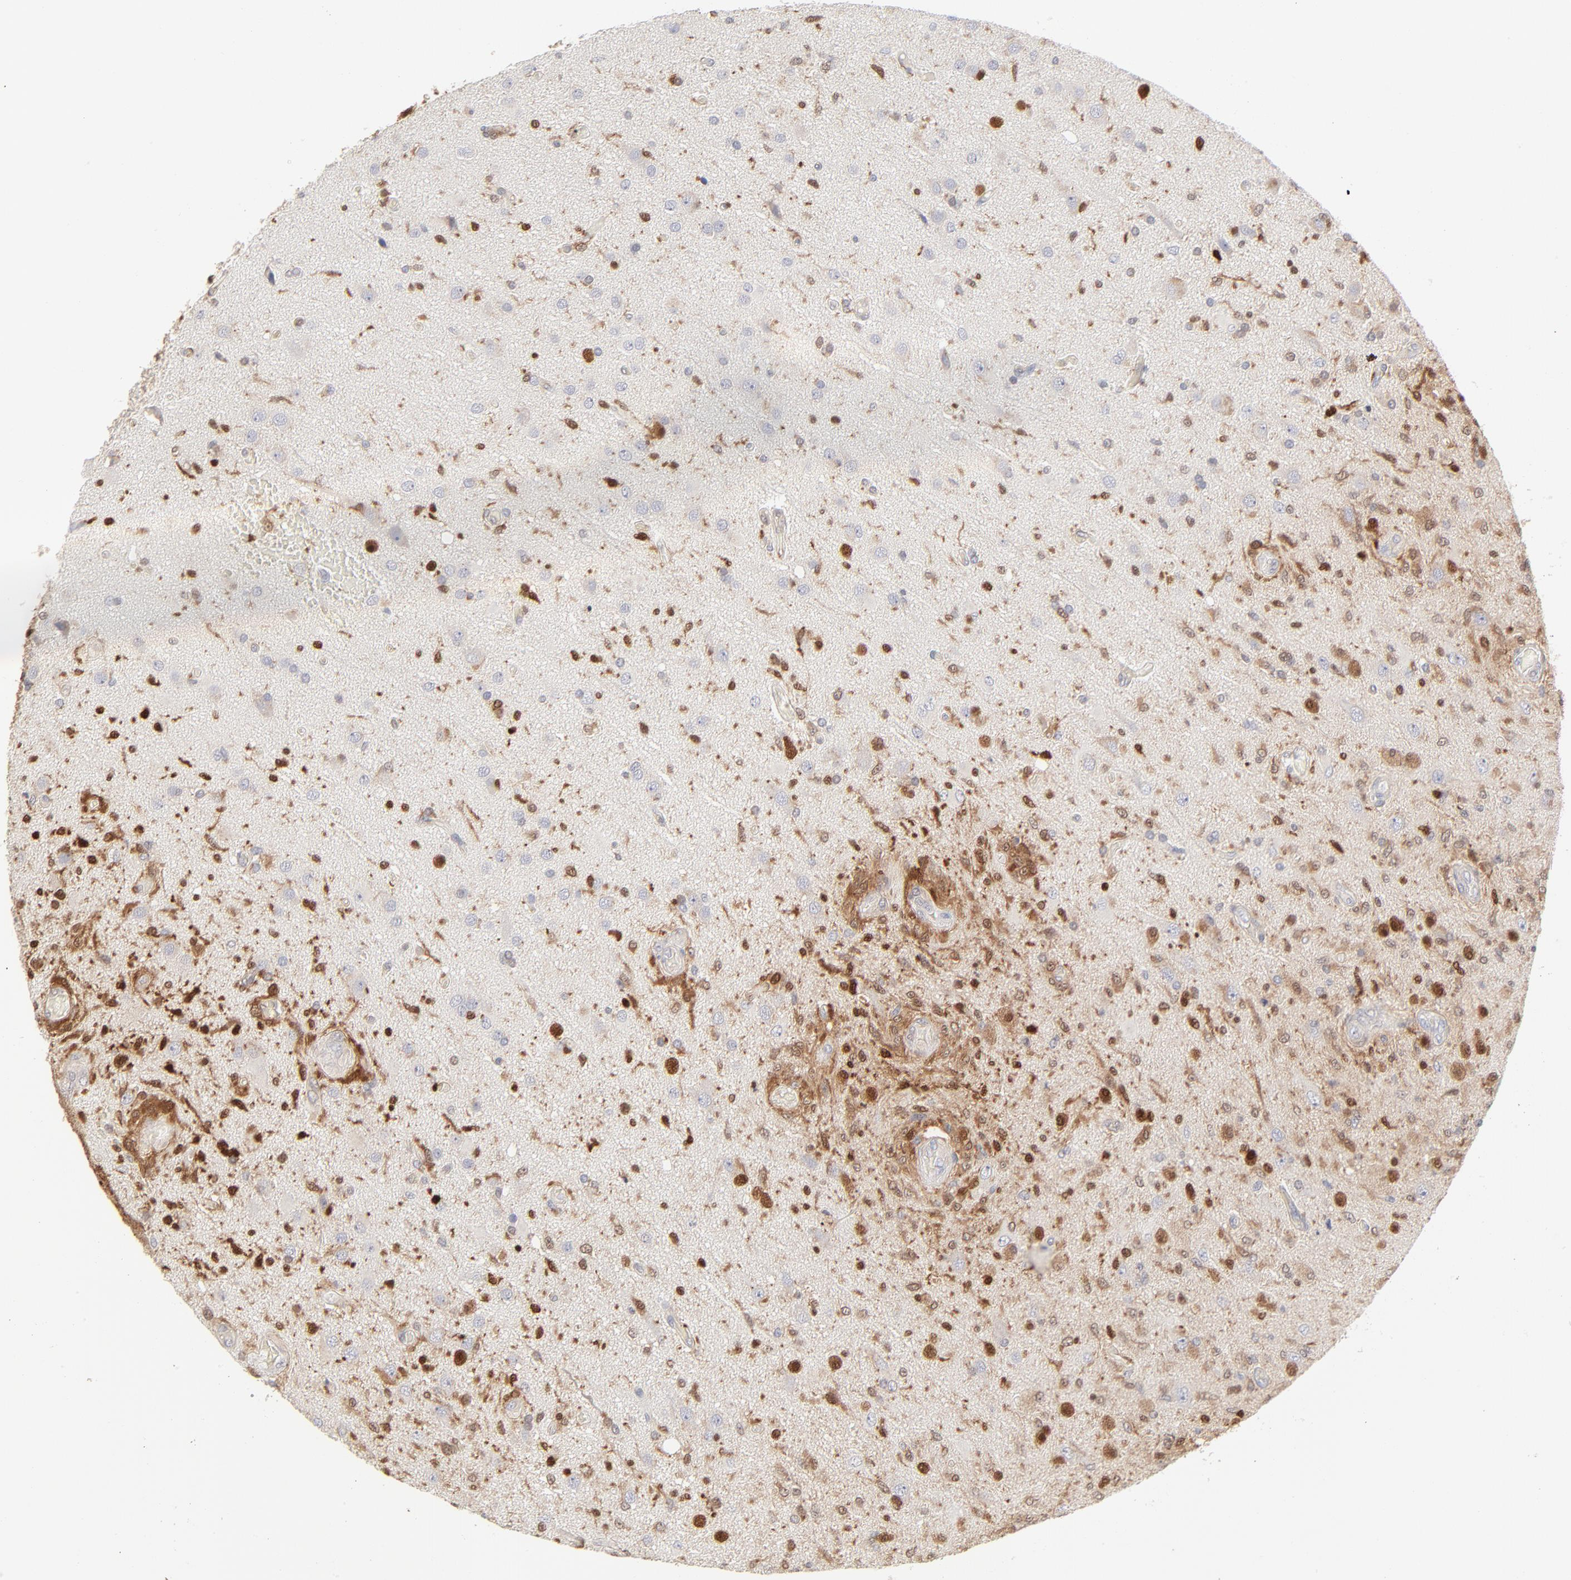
{"staining": {"intensity": "moderate", "quantity": "<25%", "location": "cytoplasmic/membranous,nuclear"}, "tissue": "glioma", "cell_type": "Tumor cells", "image_type": "cancer", "snomed": [{"axis": "morphology", "description": "Normal tissue, NOS"}, {"axis": "morphology", "description": "Glioma, malignant, High grade"}, {"axis": "topography", "description": "Cerebral cortex"}], "caption": "An immunohistochemistry photomicrograph of neoplastic tissue is shown. Protein staining in brown highlights moderate cytoplasmic/membranous and nuclear positivity in high-grade glioma (malignant) within tumor cells.", "gene": "CDK6", "patient": {"sex": "male", "age": 77}}